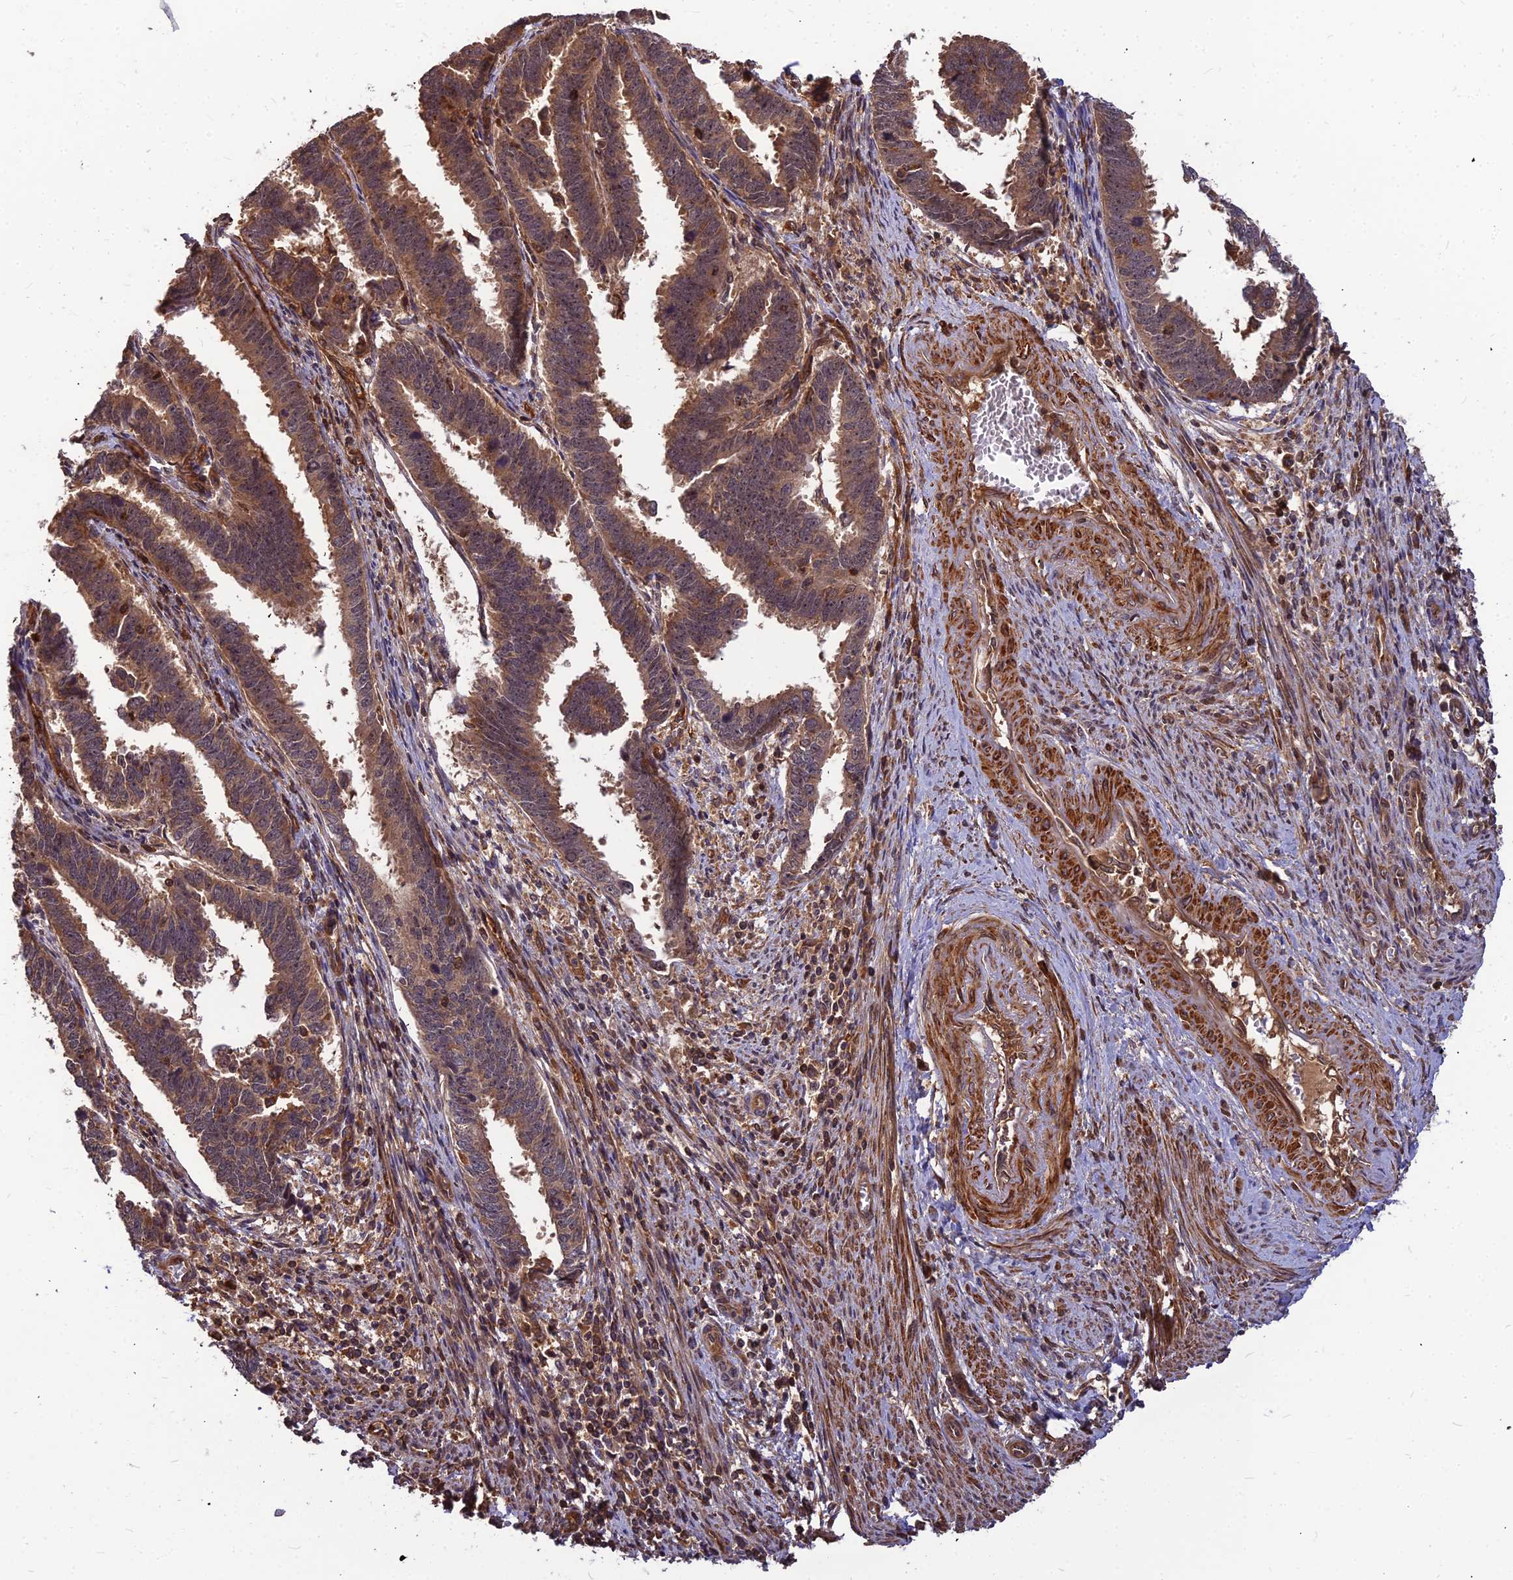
{"staining": {"intensity": "moderate", "quantity": ">75%", "location": "cytoplasmic/membranous"}, "tissue": "endometrial cancer", "cell_type": "Tumor cells", "image_type": "cancer", "snomed": [{"axis": "morphology", "description": "Adenocarcinoma, NOS"}, {"axis": "topography", "description": "Endometrium"}], "caption": "Moderate cytoplasmic/membranous expression for a protein is seen in approximately >75% of tumor cells of endometrial cancer (adenocarcinoma) using immunohistochemistry.", "gene": "ZNF467", "patient": {"sex": "female", "age": 75}}